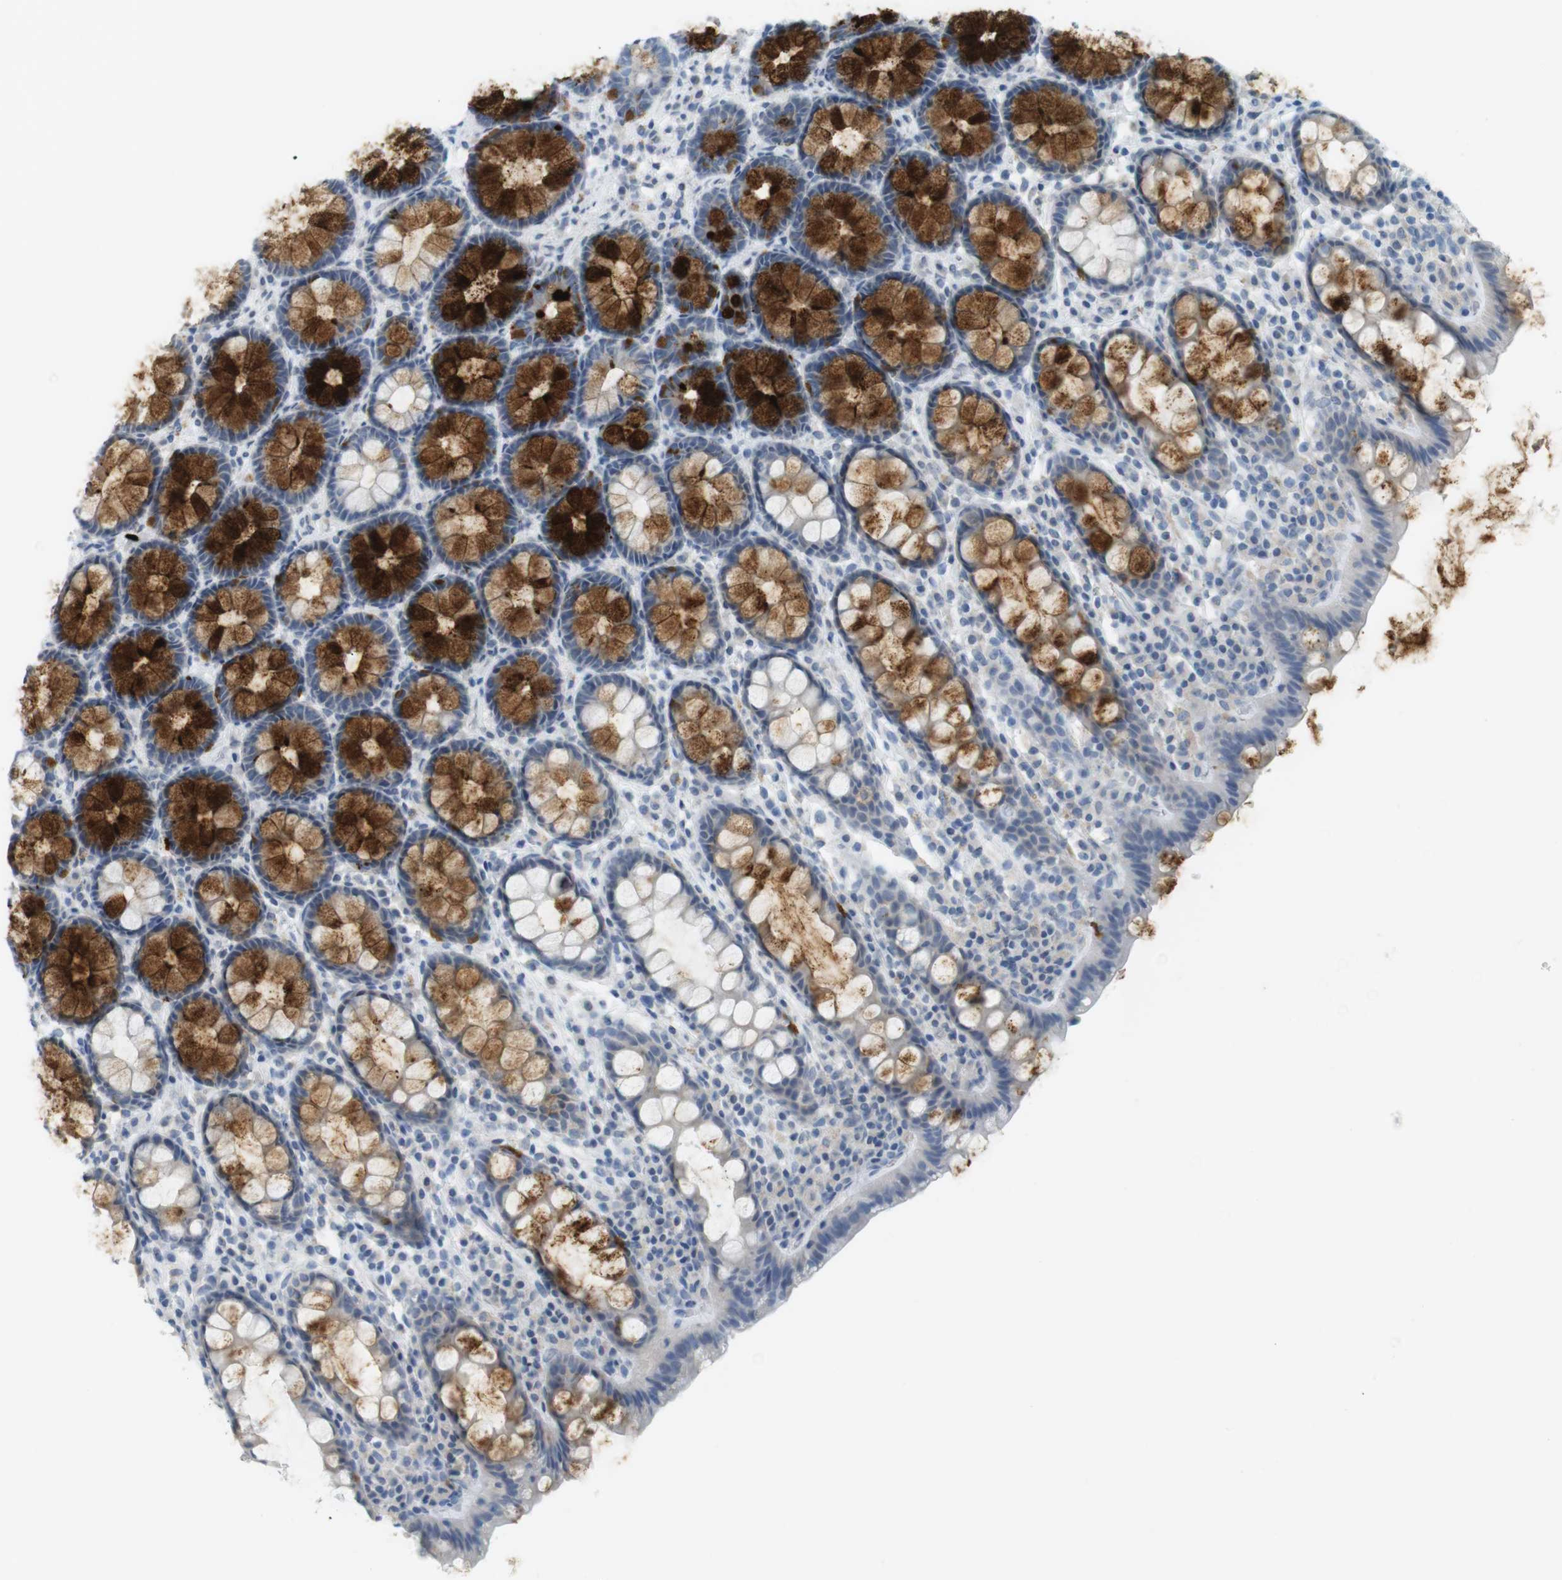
{"staining": {"intensity": "strong", "quantity": ">75%", "location": "cytoplasmic/membranous"}, "tissue": "rectum", "cell_type": "Glandular cells", "image_type": "normal", "snomed": [{"axis": "morphology", "description": "Normal tissue, NOS"}, {"axis": "topography", "description": "Rectum"}], "caption": "Immunohistochemistry image of benign human rectum stained for a protein (brown), which demonstrates high levels of strong cytoplasmic/membranous positivity in about >75% of glandular cells.", "gene": "MUC5B", "patient": {"sex": "male", "age": 92}}